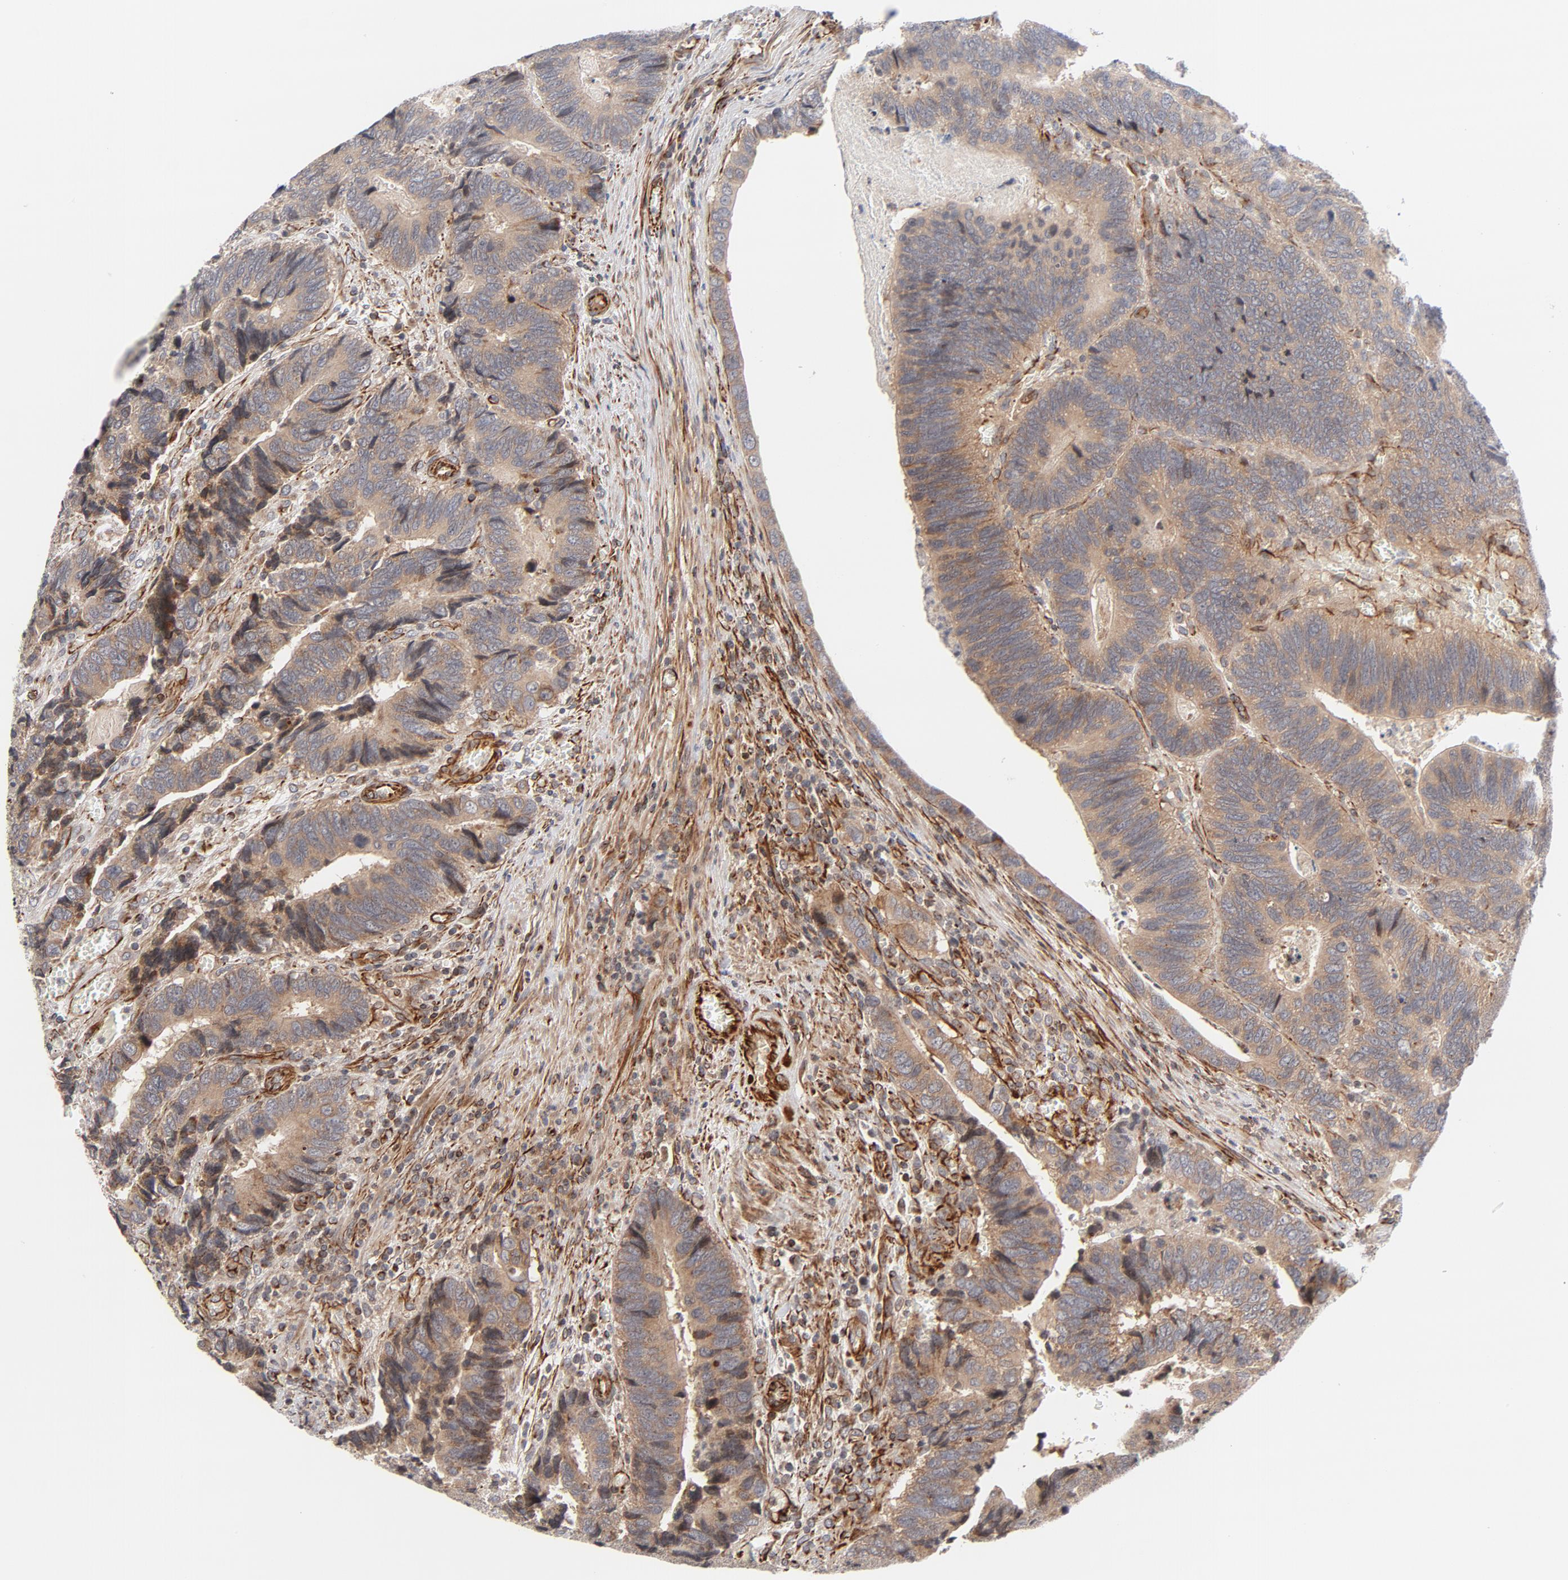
{"staining": {"intensity": "weak", "quantity": ">75%", "location": "cytoplasmic/membranous"}, "tissue": "colorectal cancer", "cell_type": "Tumor cells", "image_type": "cancer", "snomed": [{"axis": "morphology", "description": "Adenocarcinoma, NOS"}, {"axis": "topography", "description": "Colon"}], "caption": "Tumor cells reveal weak cytoplasmic/membranous staining in about >75% of cells in adenocarcinoma (colorectal).", "gene": "DNAAF2", "patient": {"sex": "male", "age": 72}}